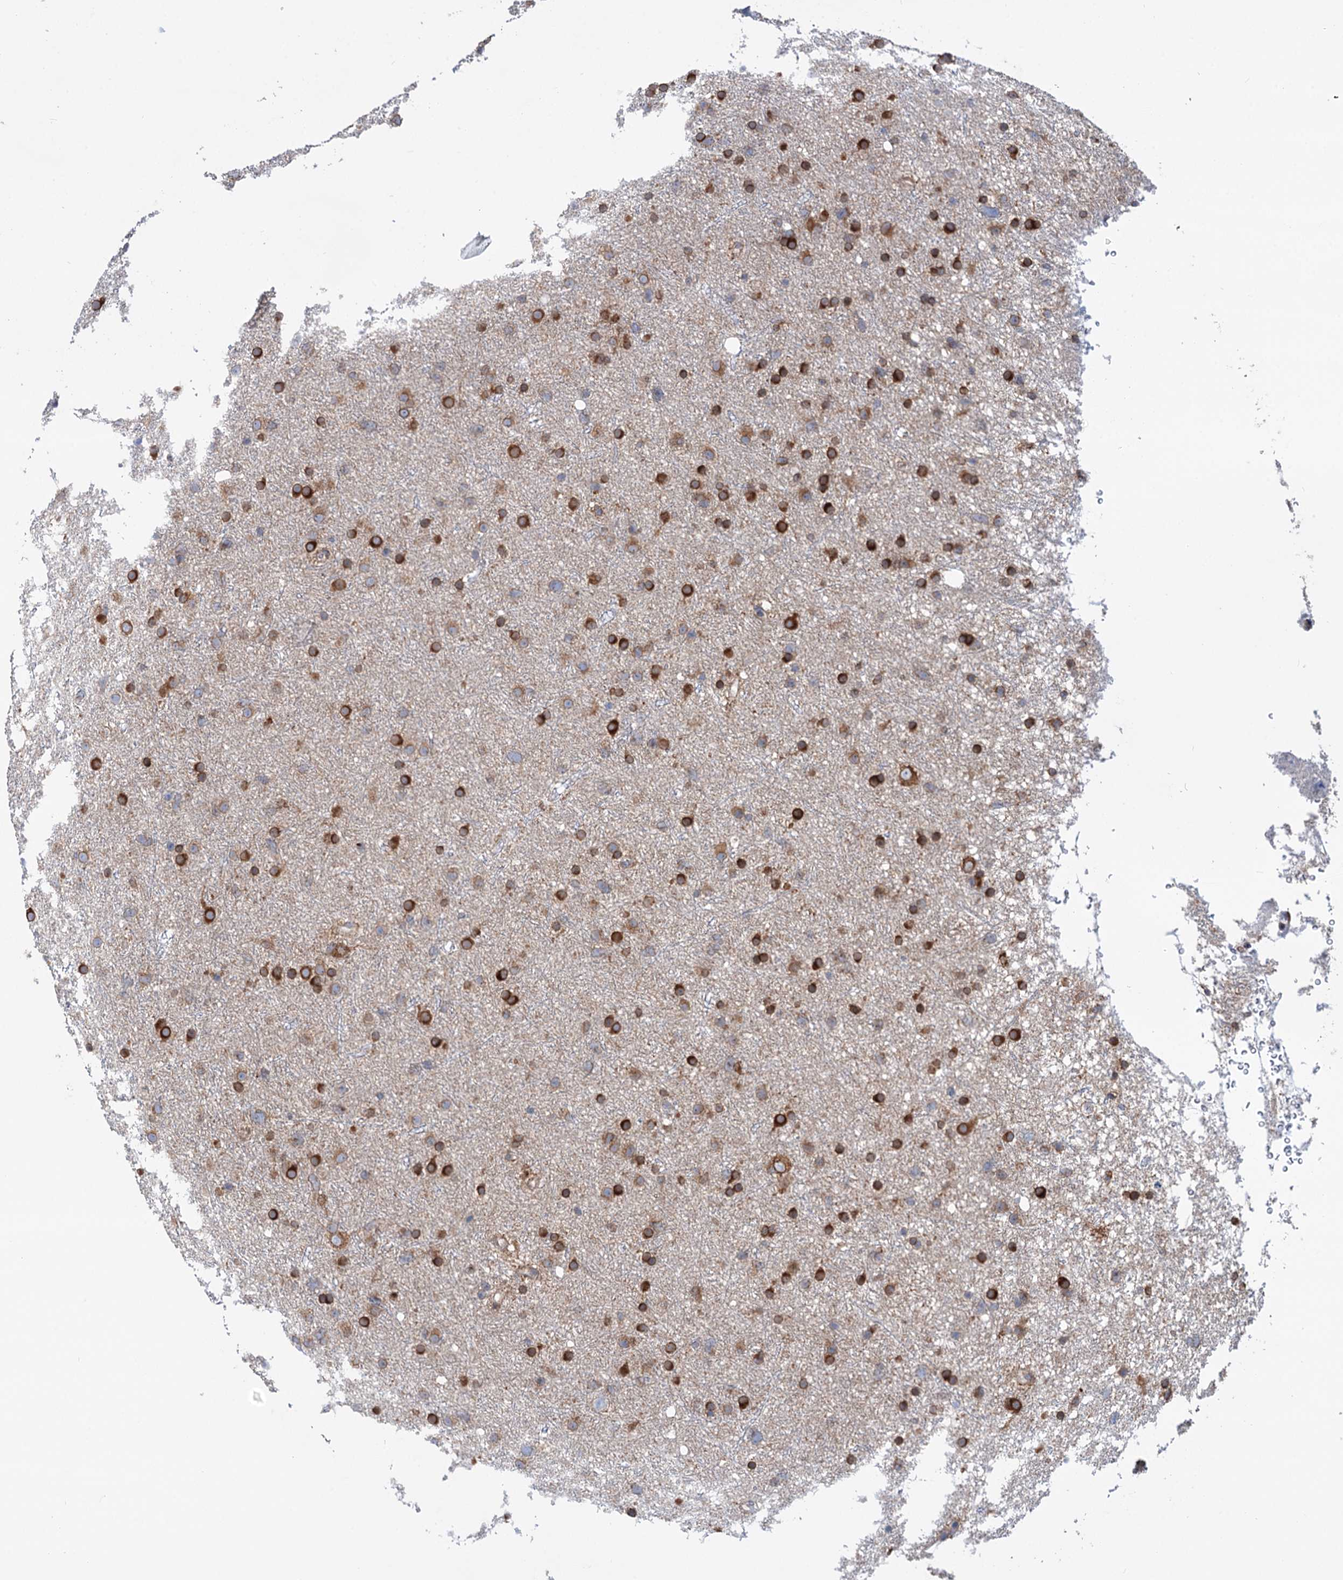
{"staining": {"intensity": "strong", "quantity": ">75%", "location": "cytoplasmic/membranous"}, "tissue": "glioma", "cell_type": "Tumor cells", "image_type": "cancer", "snomed": [{"axis": "morphology", "description": "Glioma, malignant, Low grade"}, {"axis": "topography", "description": "Cerebral cortex"}], "caption": "Tumor cells show high levels of strong cytoplasmic/membranous staining in approximately >75% of cells in glioma.", "gene": "PTDSS2", "patient": {"sex": "female", "age": 39}}